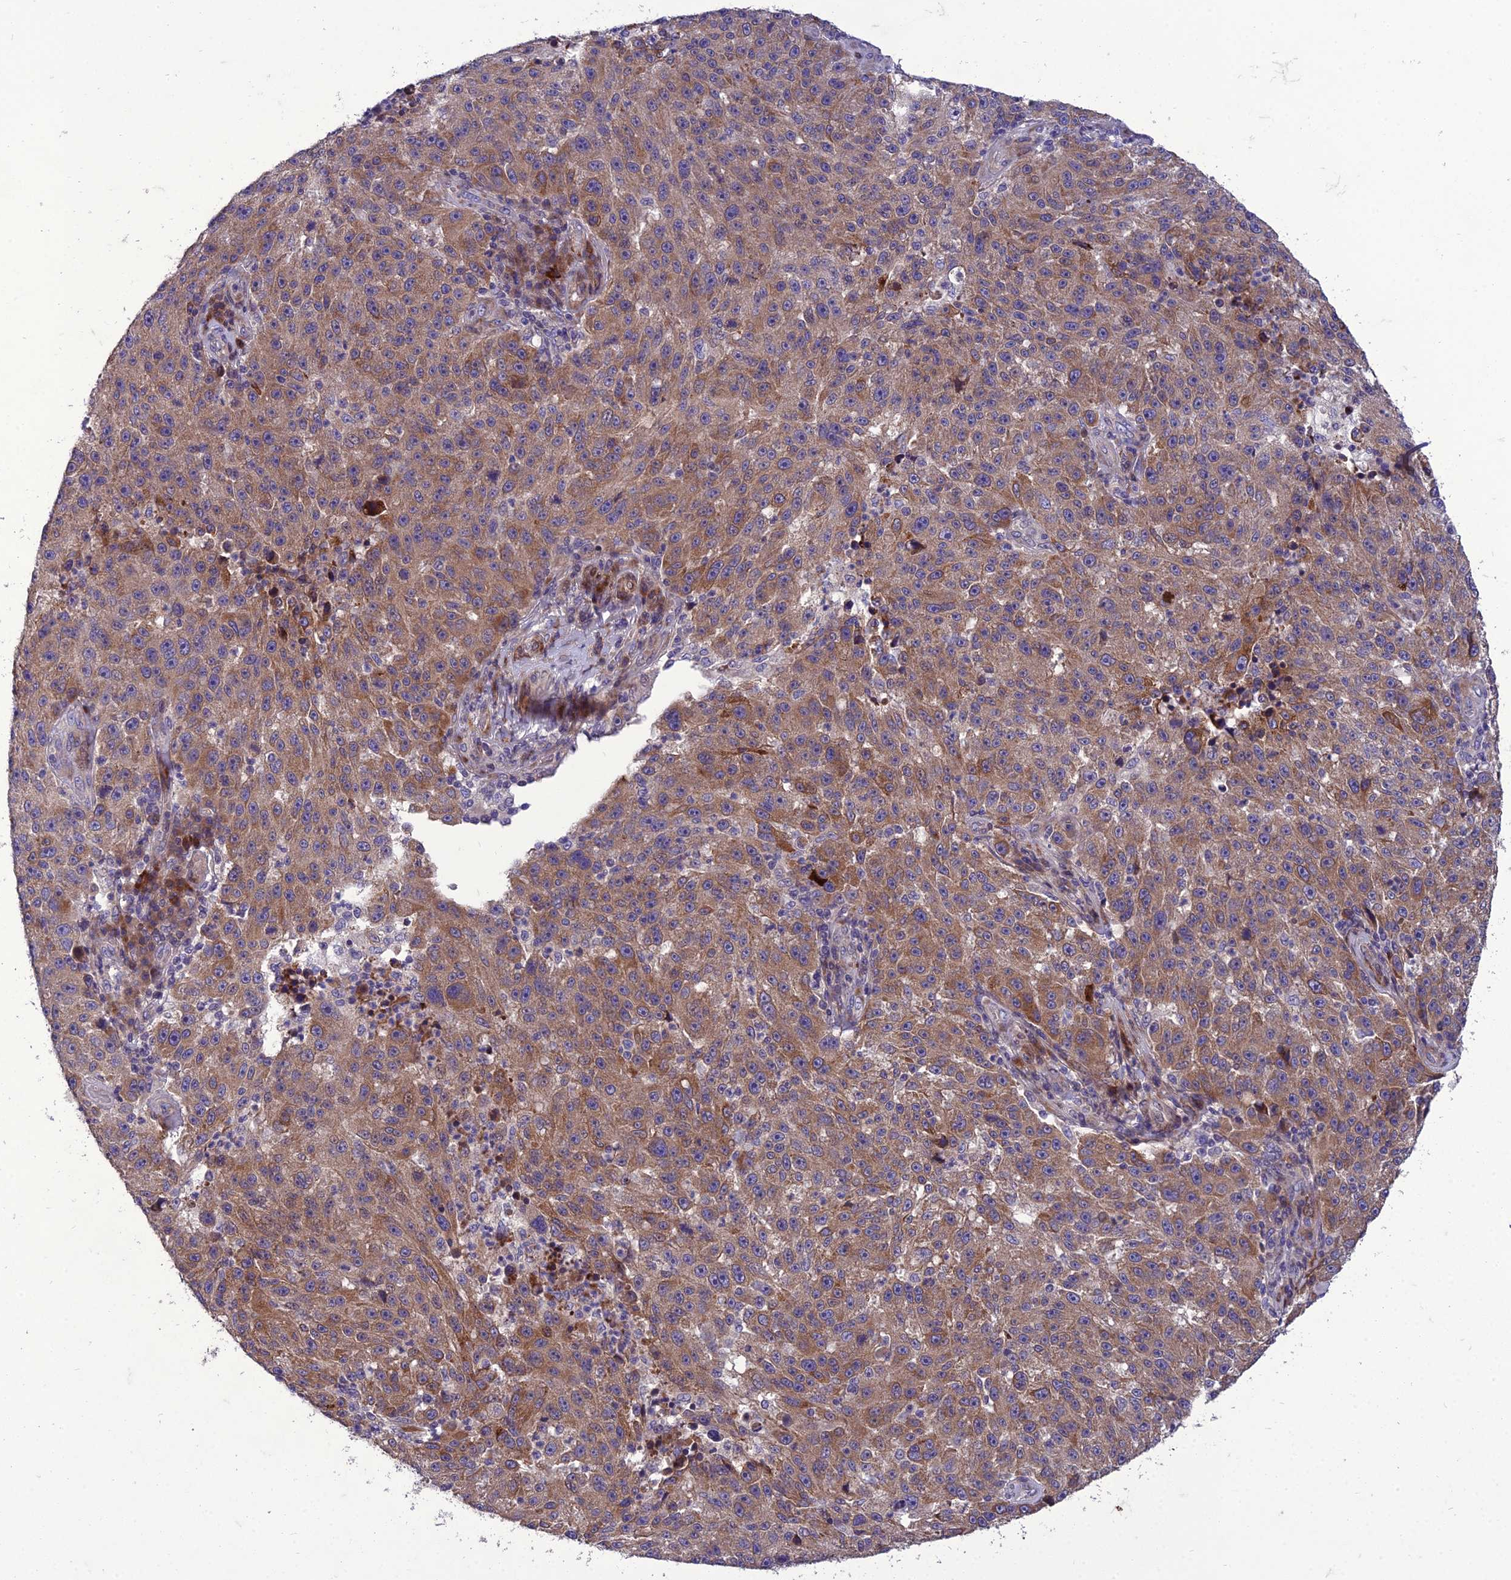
{"staining": {"intensity": "moderate", "quantity": ">75%", "location": "cytoplasmic/membranous"}, "tissue": "melanoma", "cell_type": "Tumor cells", "image_type": "cancer", "snomed": [{"axis": "morphology", "description": "Malignant melanoma, NOS"}, {"axis": "topography", "description": "Skin"}], "caption": "Human malignant melanoma stained with a brown dye exhibits moderate cytoplasmic/membranous positive expression in approximately >75% of tumor cells.", "gene": "ADIPOR2", "patient": {"sex": "male", "age": 53}}